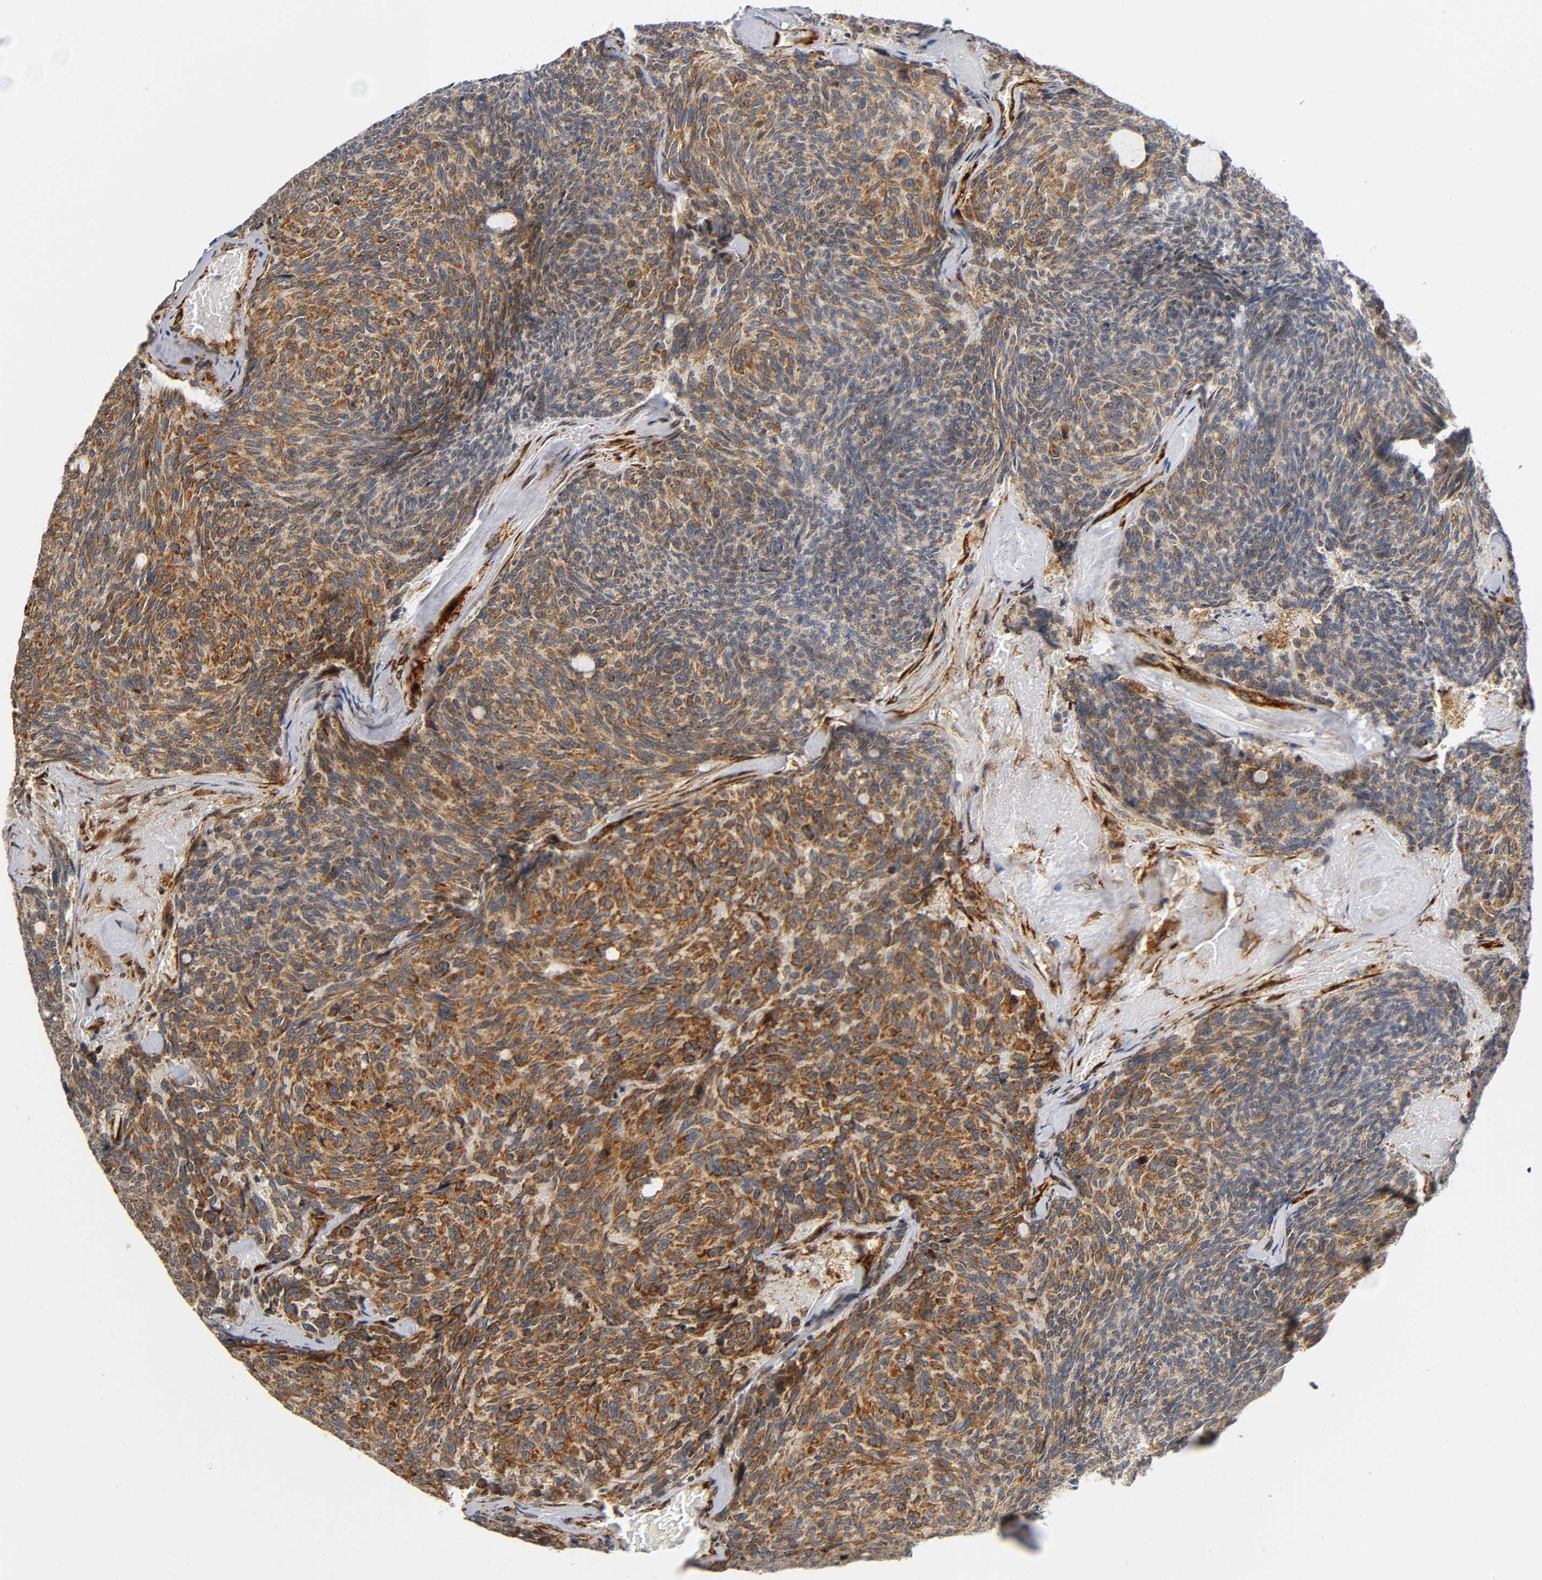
{"staining": {"intensity": "moderate", "quantity": ">75%", "location": "cytoplasmic/membranous"}, "tissue": "carcinoid", "cell_type": "Tumor cells", "image_type": "cancer", "snomed": [{"axis": "morphology", "description": "Carcinoid, malignant, NOS"}, {"axis": "topography", "description": "Pancreas"}], "caption": "Protein expression analysis of human carcinoid reveals moderate cytoplasmic/membranous positivity in about >75% of tumor cells. The protein is shown in brown color, while the nuclei are stained blue.", "gene": "SOS2", "patient": {"sex": "female", "age": 54}}